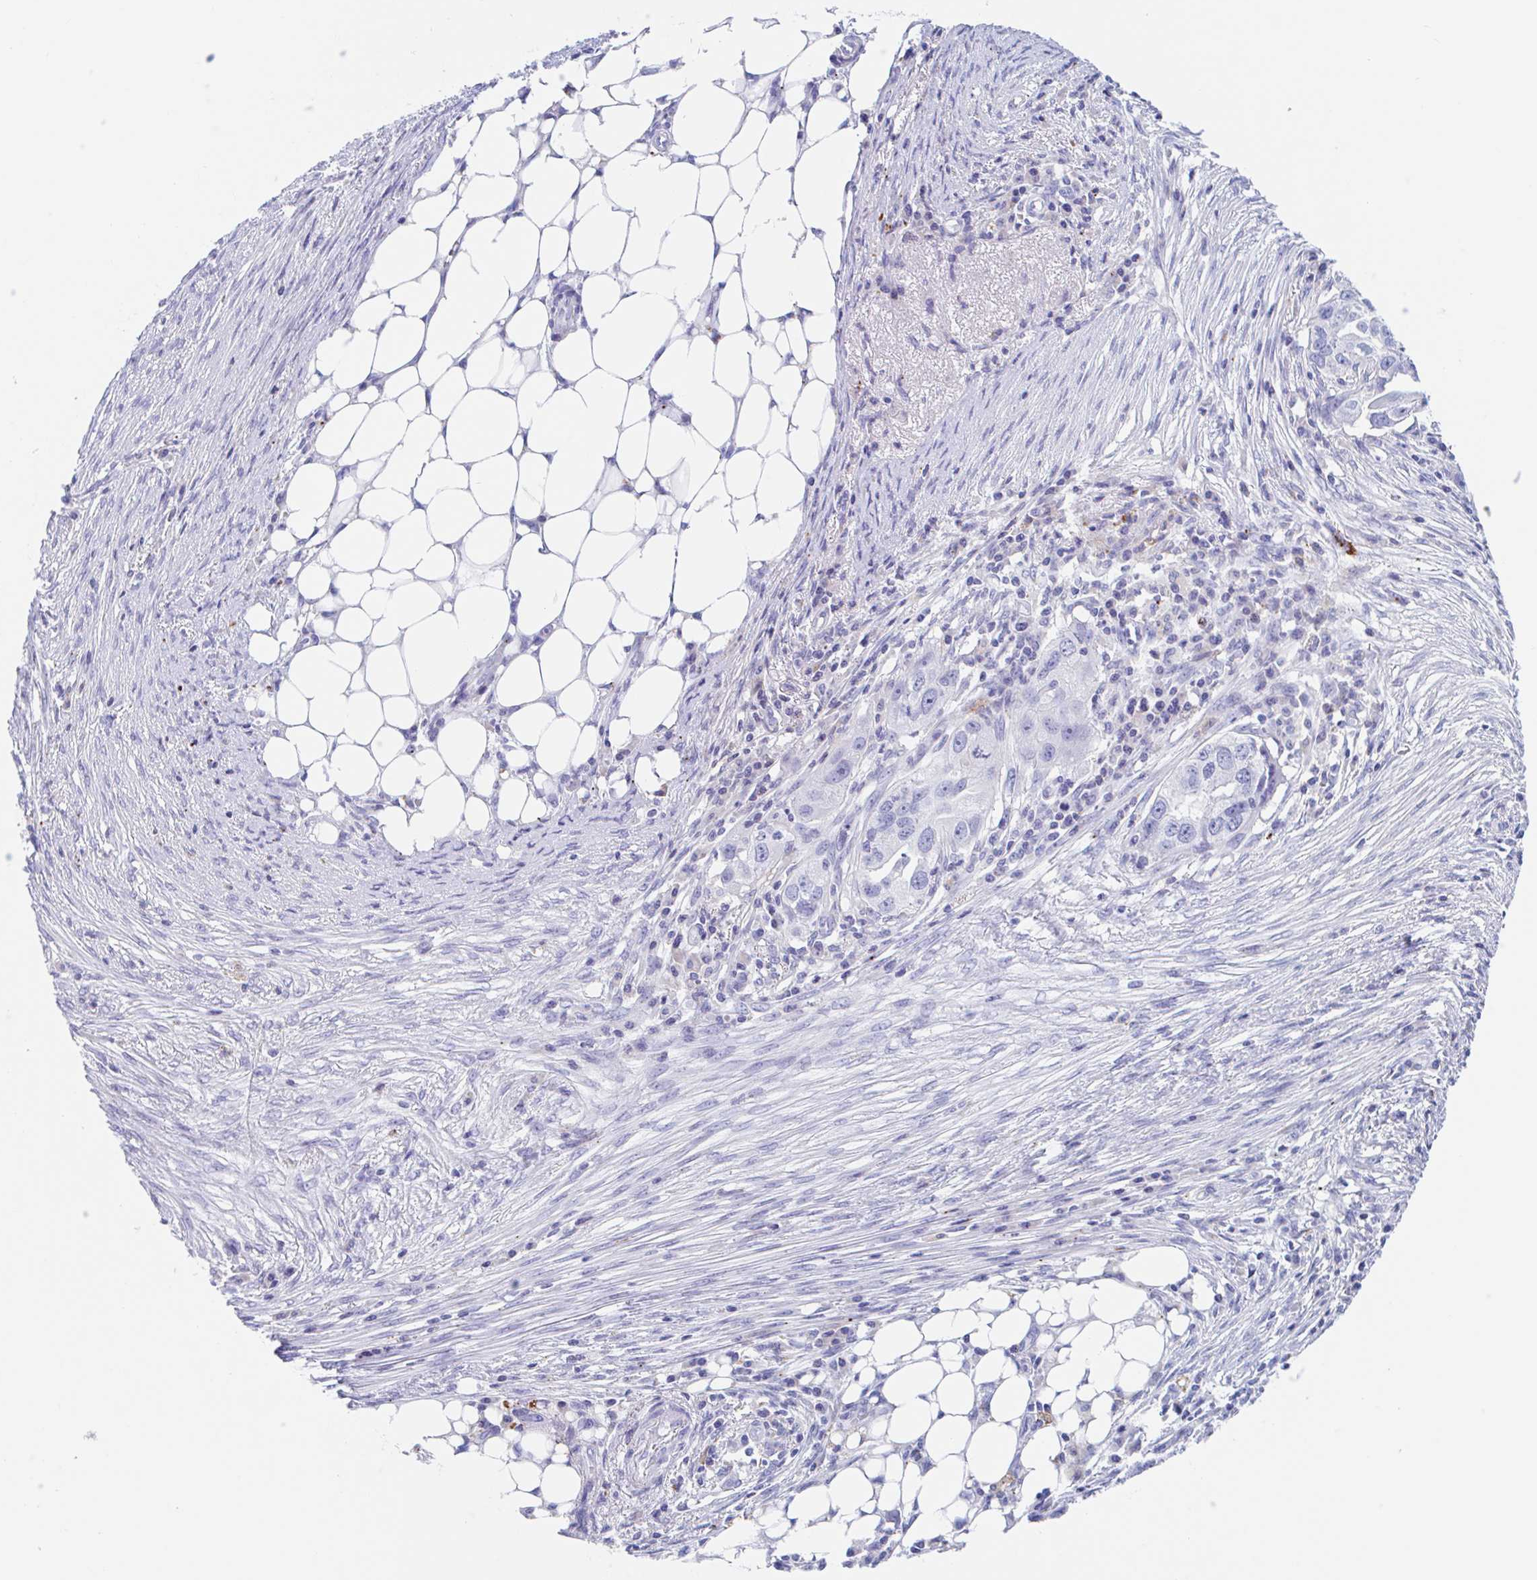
{"staining": {"intensity": "negative", "quantity": "none", "location": "none"}, "tissue": "ovarian cancer", "cell_type": "Tumor cells", "image_type": "cancer", "snomed": [{"axis": "morphology", "description": "Carcinoma, endometroid"}, {"axis": "morphology", "description": "Cystadenocarcinoma, serous, NOS"}, {"axis": "topography", "description": "Ovary"}], "caption": "High magnification brightfield microscopy of ovarian cancer stained with DAB (3,3'-diaminobenzidine) (brown) and counterstained with hematoxylin (blue): tumor cells show no significant staining. (Stains: DAB (3,3'-diaminobenzidine) immunohistochemistry (IHC) with hematoxylin counter stain, Microscopy: brightfield microscopy at high magnification).", "gene": "ANKRD9", "patient": {"sex": "female", "age": 45}}